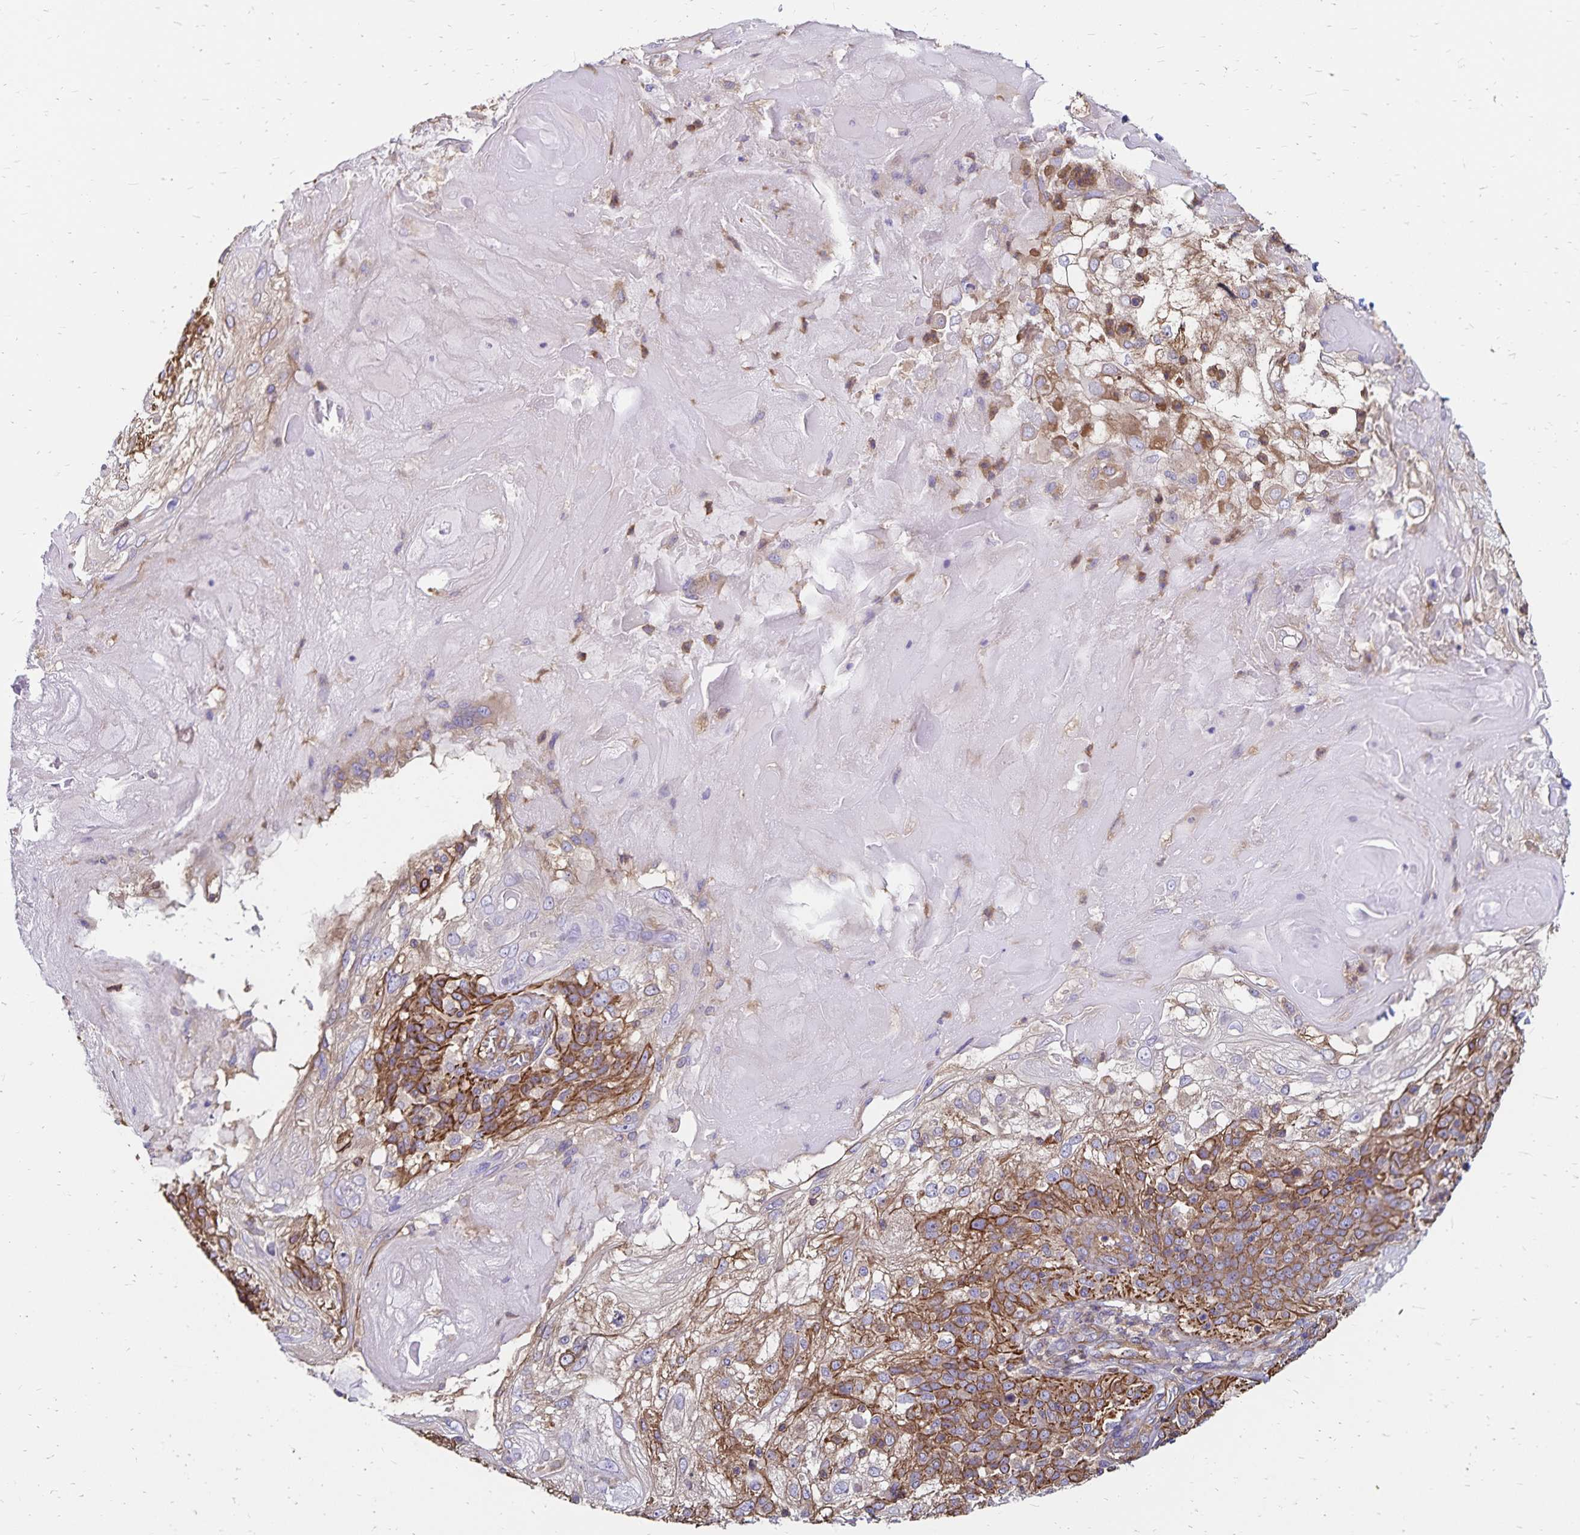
{"staining": {"intensity": "moderate", "quantity": "25%-75%", "location": "cytoplasmic/membranous"}, "tissue": "skin cancer", "cell_type": "Tumor cells", "image_type": "cancer", "snomed": [{"axis": "morphology", "description": "Normal tissue, NOS"}, {"axis": "morphology", "description": "Squamous cell carcinoma, NOS"}, {"axis": "topography", "description": "Skin"}], "caption": "Human skin cancer (squamous cell carcinoma) stained for a protein (brown) reveals moderate cytoplasmic/membranous positive positivity in approximately 25%-75% of tumor cells.", "gene": "RPRML", "patient": {"sex": "female", "age": 83}}